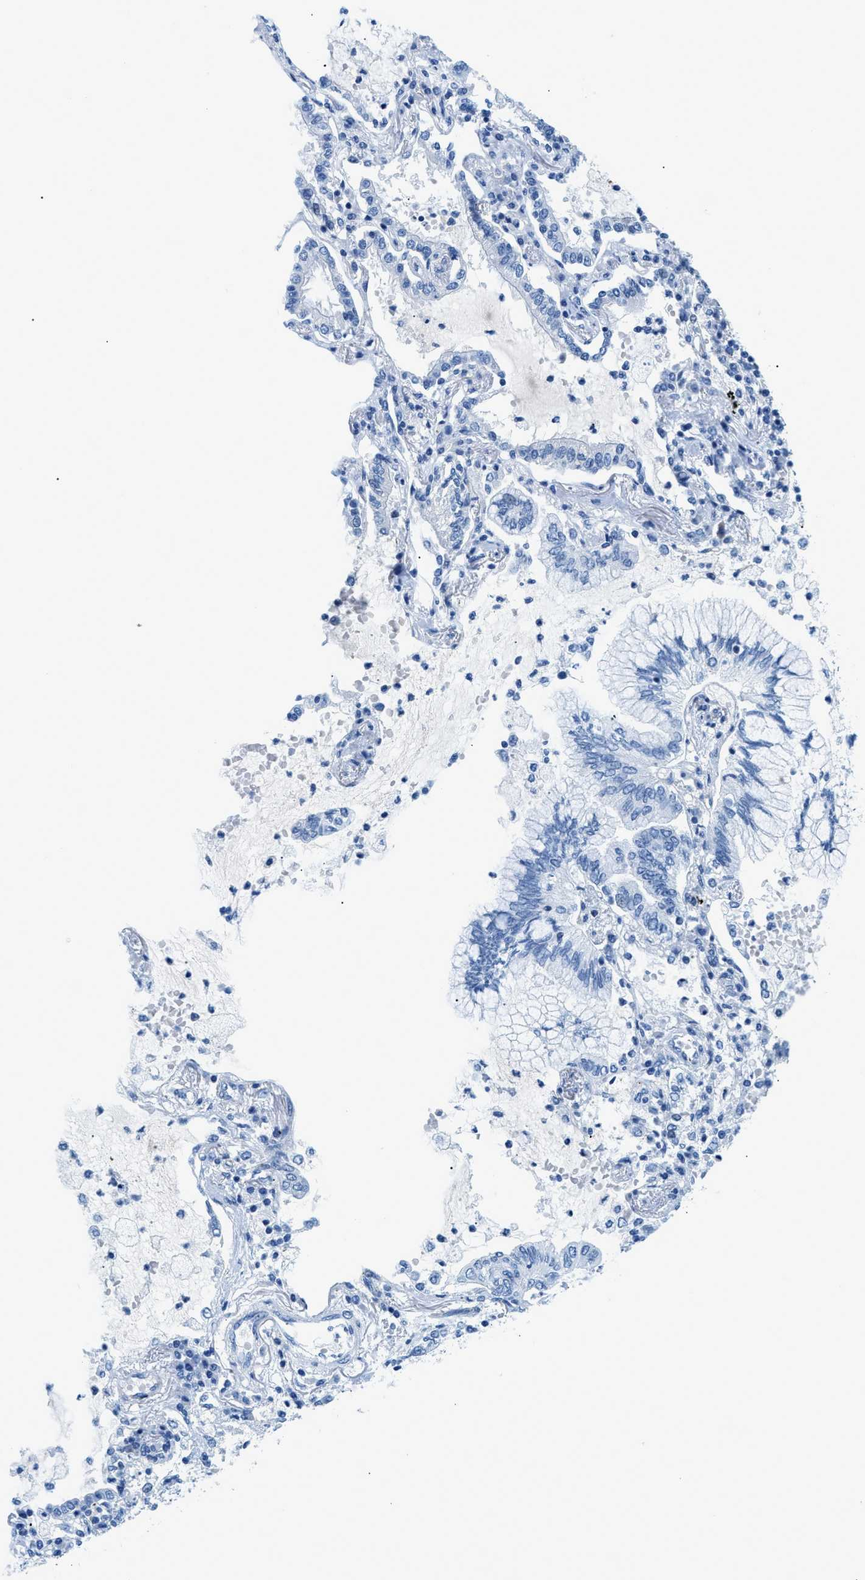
{"staining": {"intensity": "negative", "quantity": "none", "location": "none"}, "tissue": "lung cancer", "cell_type": "Tumor cells", "image_type": "cancer", "snomed": [{"axis": "morphology", "description": "Normal tissue, NOS"}, {"axis": "morphology", "description": "Adenocarcinoma, NOS"}, {"axis": "topography", "description": "Bronchus"}, {"axis": "topography", "description": "Lung"}], "caption": "DAB immunohistochemical staining of human lung cancer demonstrates no significant positivity in tumor cells.", "gene": "FDCSP", "patient": {"sex": "female", "age": 70}}